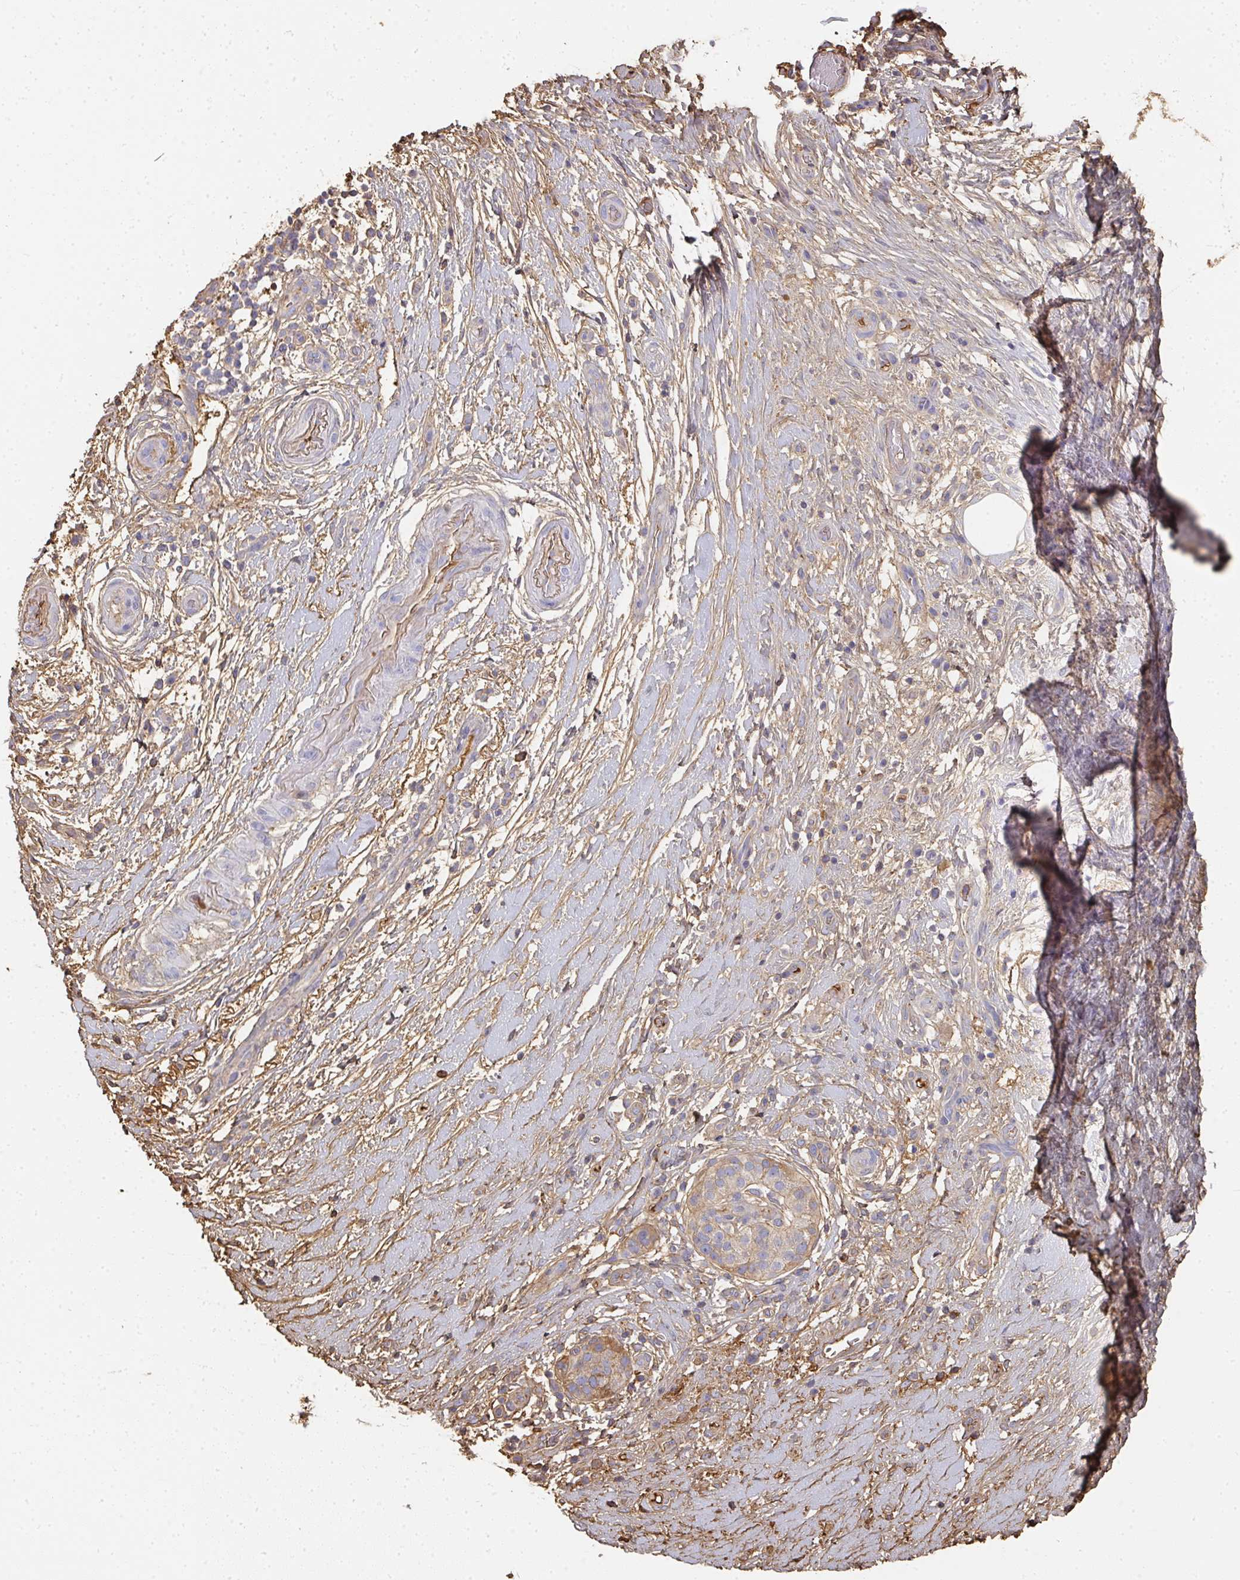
{"staining": {"intensity": "moderate", "quantity": "25%-75%", "location": "cytoplasmic/membranous"}, "tissue": "pancreatic cancer", "cell_type": "Tumor cells", "image_type": "cancer", "snomed": [{"axis": "morphology", "description": "Adenocarcinoma, NOS"}, {"axis": "topography", "description": "Pancreas"}], "caption": "Immunohistochemistry (DAB) staining of pancreatic cancer (adenocarcinoma) reveals moderate cytoplasmic/membranous protein expression in about 25%-75% of tumor cells. The staining is performed using DAB brown chromogen to label protein expression. The nuclei are counter-stained blue using hematoxylin.", "gene": "ALB", "patient": {"sex": "female", "age": 72}}